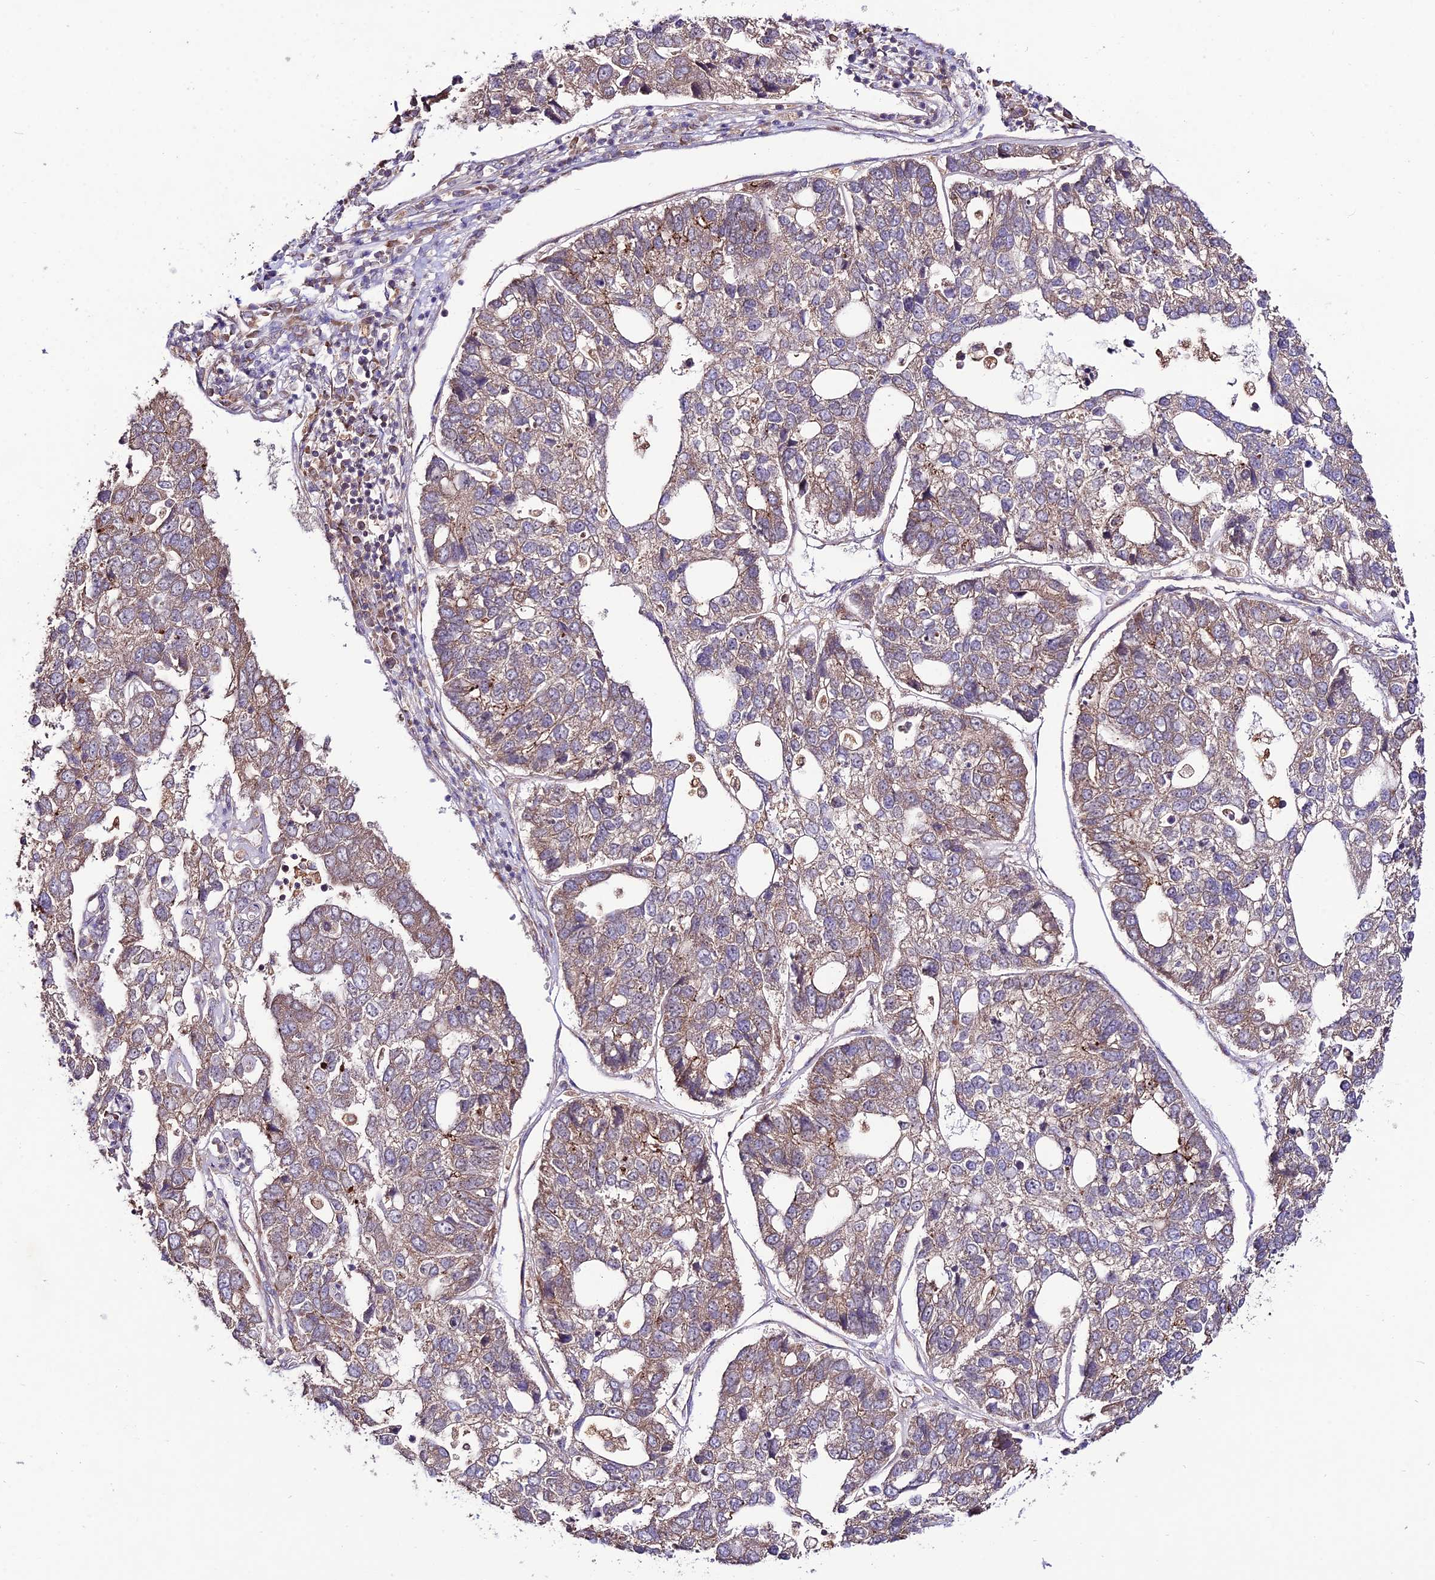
{"staining": {"intensity": "weak", "quantity": "25%-75%", "location": "cytoplasmic/membranous"}, "tissue": "pancreatic cancer", "cell_type": "Tumor cells", "image_type": "cancer", "snomed": [{"axis": "morphology", "description": "Adenocarcinoma, NOS"}, {"axis": "topography", "description": "Pancreas"}], "caption": "Immunohistochemistry (DAB (3,3'-diaminobenzidine)) staining of adenocarcinoma (pancreatic) exhibits weak cytoplasmic/membranous protein expression in approximately 25%-75% of tumor cells.", "gene": "TMEM259", "patient": {"sex": "female", "age": 61}}